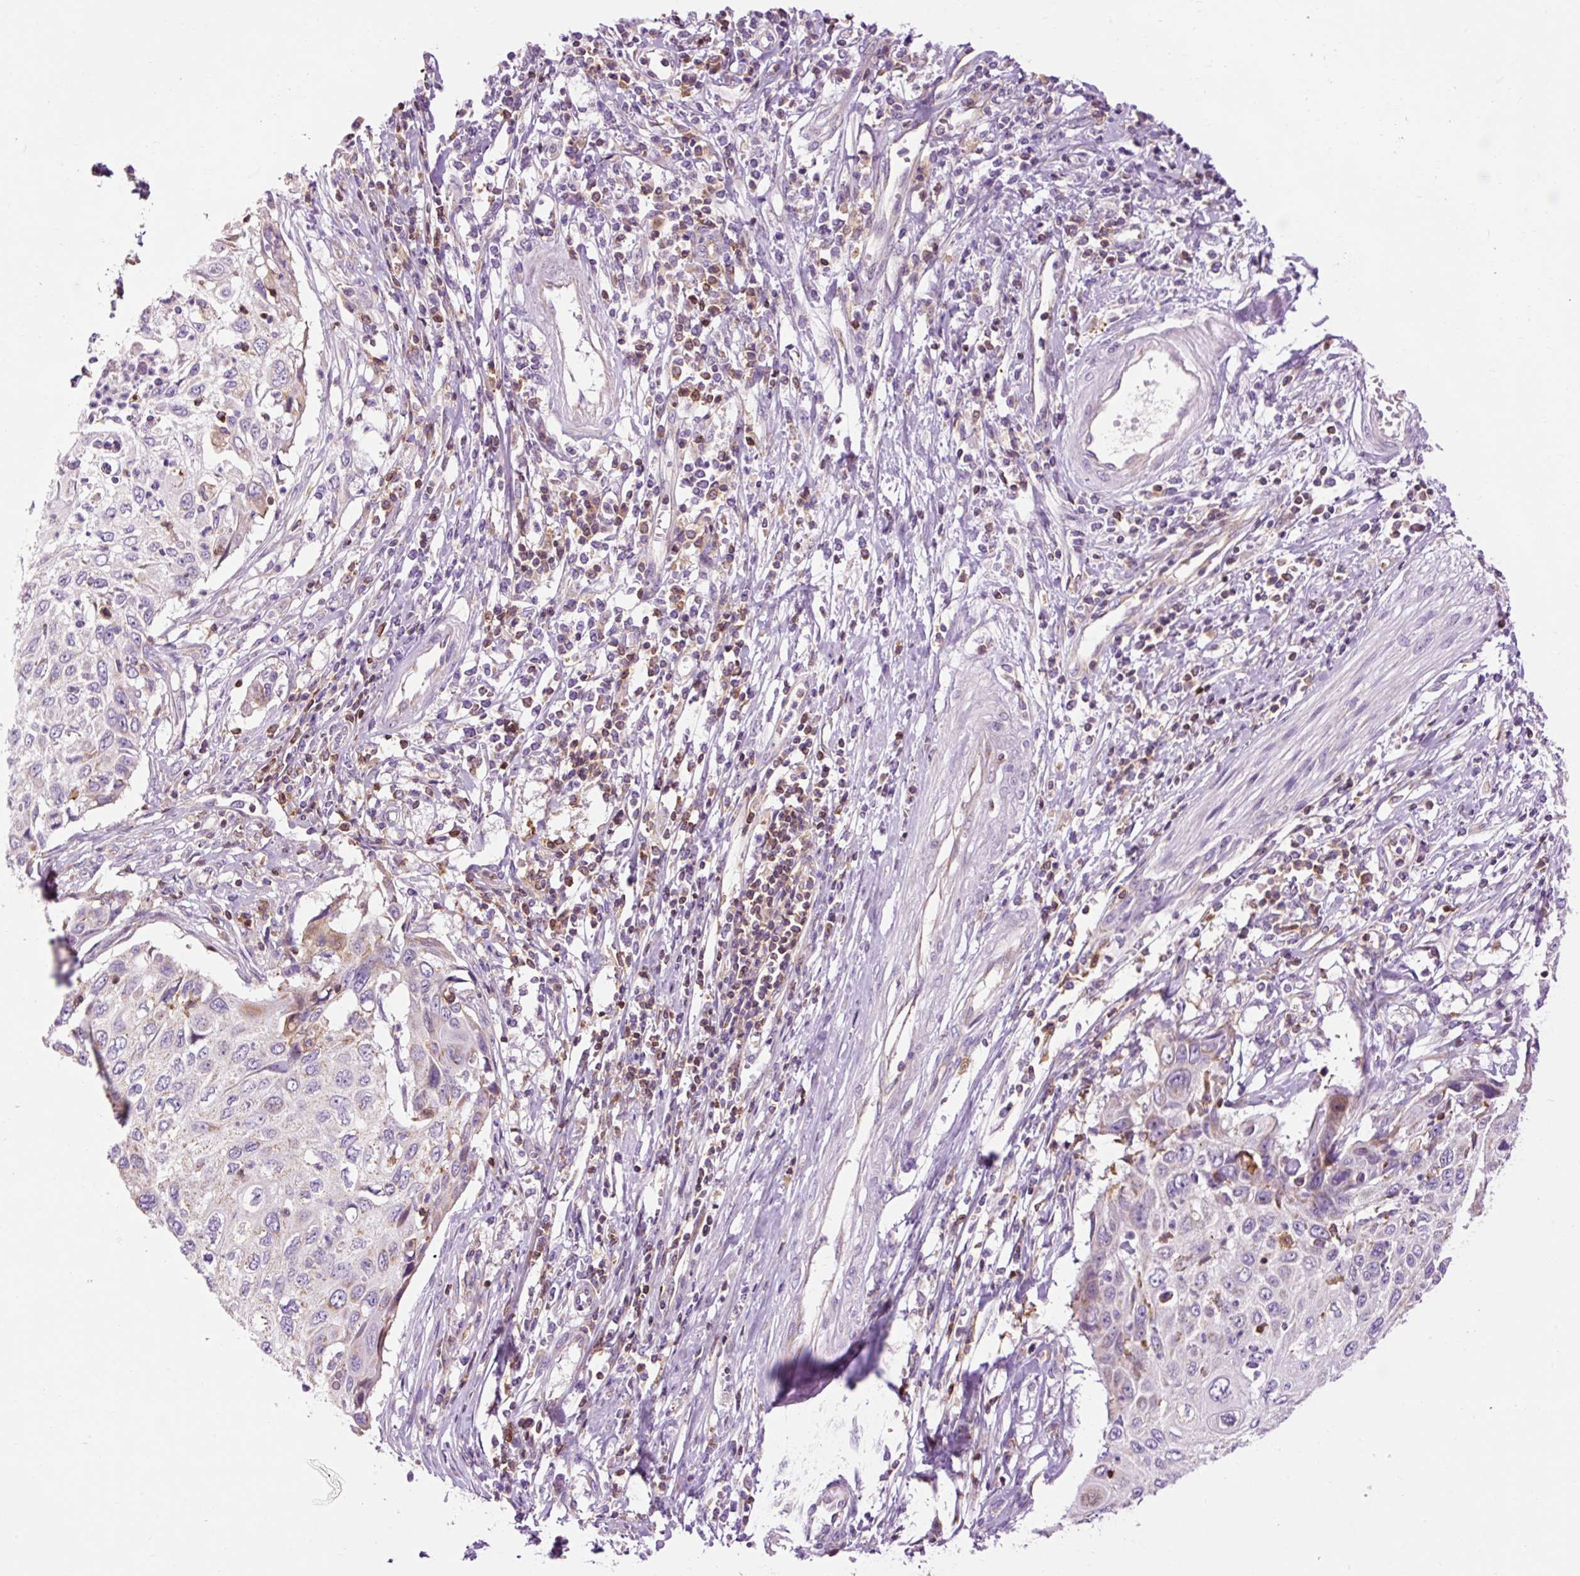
{"staining": {"intensity": "weak", "quantity": "<25%", "location": "cytoplasmic/membranous"}, "tissue": "cervical cancer", "cell_type": "Tumor cells", "image_type": "cancer", "snomed": [{"axis": "morphology", "description": "Squamous cell carcinoma, NOS"}, {"axis": "topography", "description": "Cervix"}], "caption": "Tumor cells are negative for brown protein staining in cervical cancer (squamous cell carcinoma).", "gene": "CD83", "patient": {"sex": "female", "age": 70}}